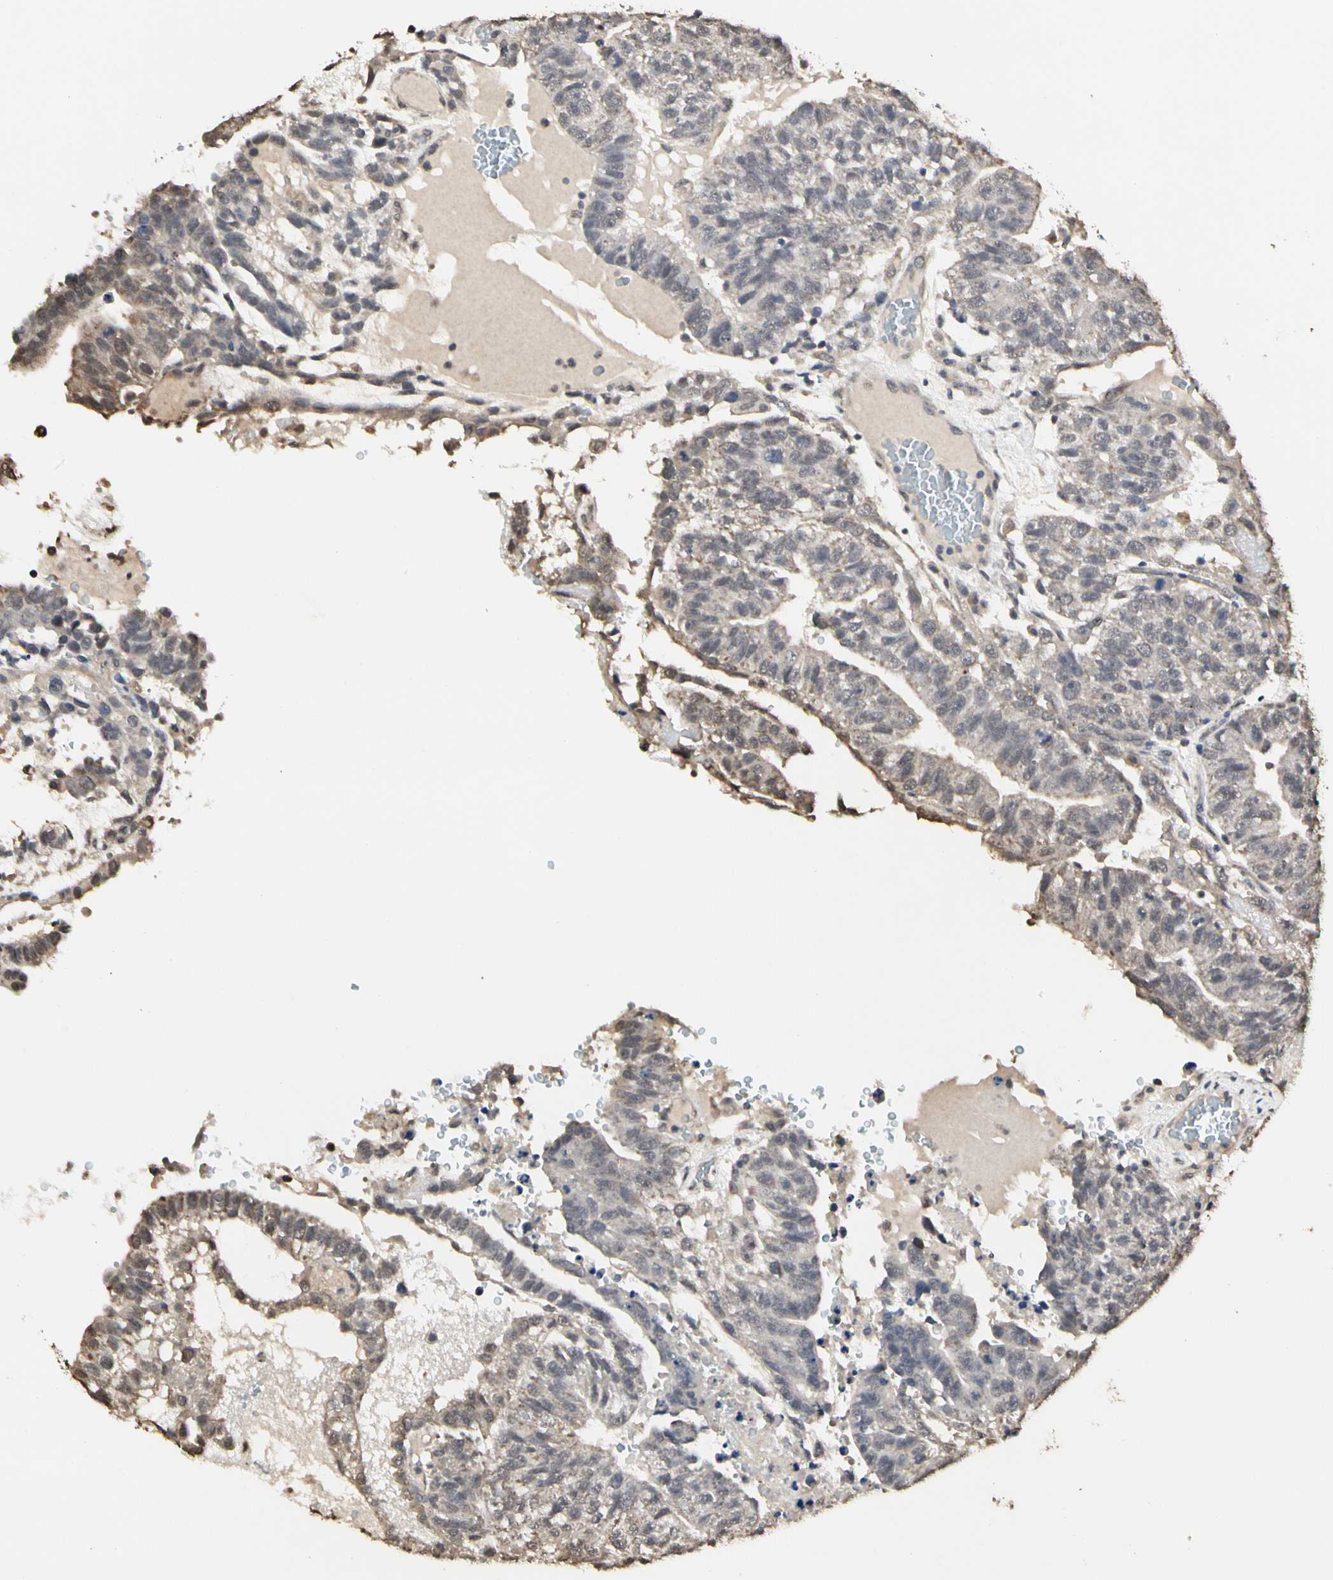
{"staining": {"intensity": "weak", "quantity": "25%-75%", "location": "cytoplasmic/membranous"}, "tissue": "testis cancer", "cell_type": "Tumor cells", "image_type": "cancer", "snomed": [{"axis": "morphology", "description": "Seminoma, NOS"}, {"axis": "morphology", "description": "Carcinoma, Embryonal, NOS"}, {"axis": "topography", "description": "Testis"}], "caption": "DAB immunohistochemical staining of testis cancer displays weak cytoplasmic/membranous protein staining in about 25%-75% of tumor cells. The staining was performed using DAB (3,3'-diaminobenzidine), with brown indicating positive protein expression. Nuclei are stained blue with hematoxylin.", "gene": "TAOK1", "patient": {"sex": "male", "age": 52}}